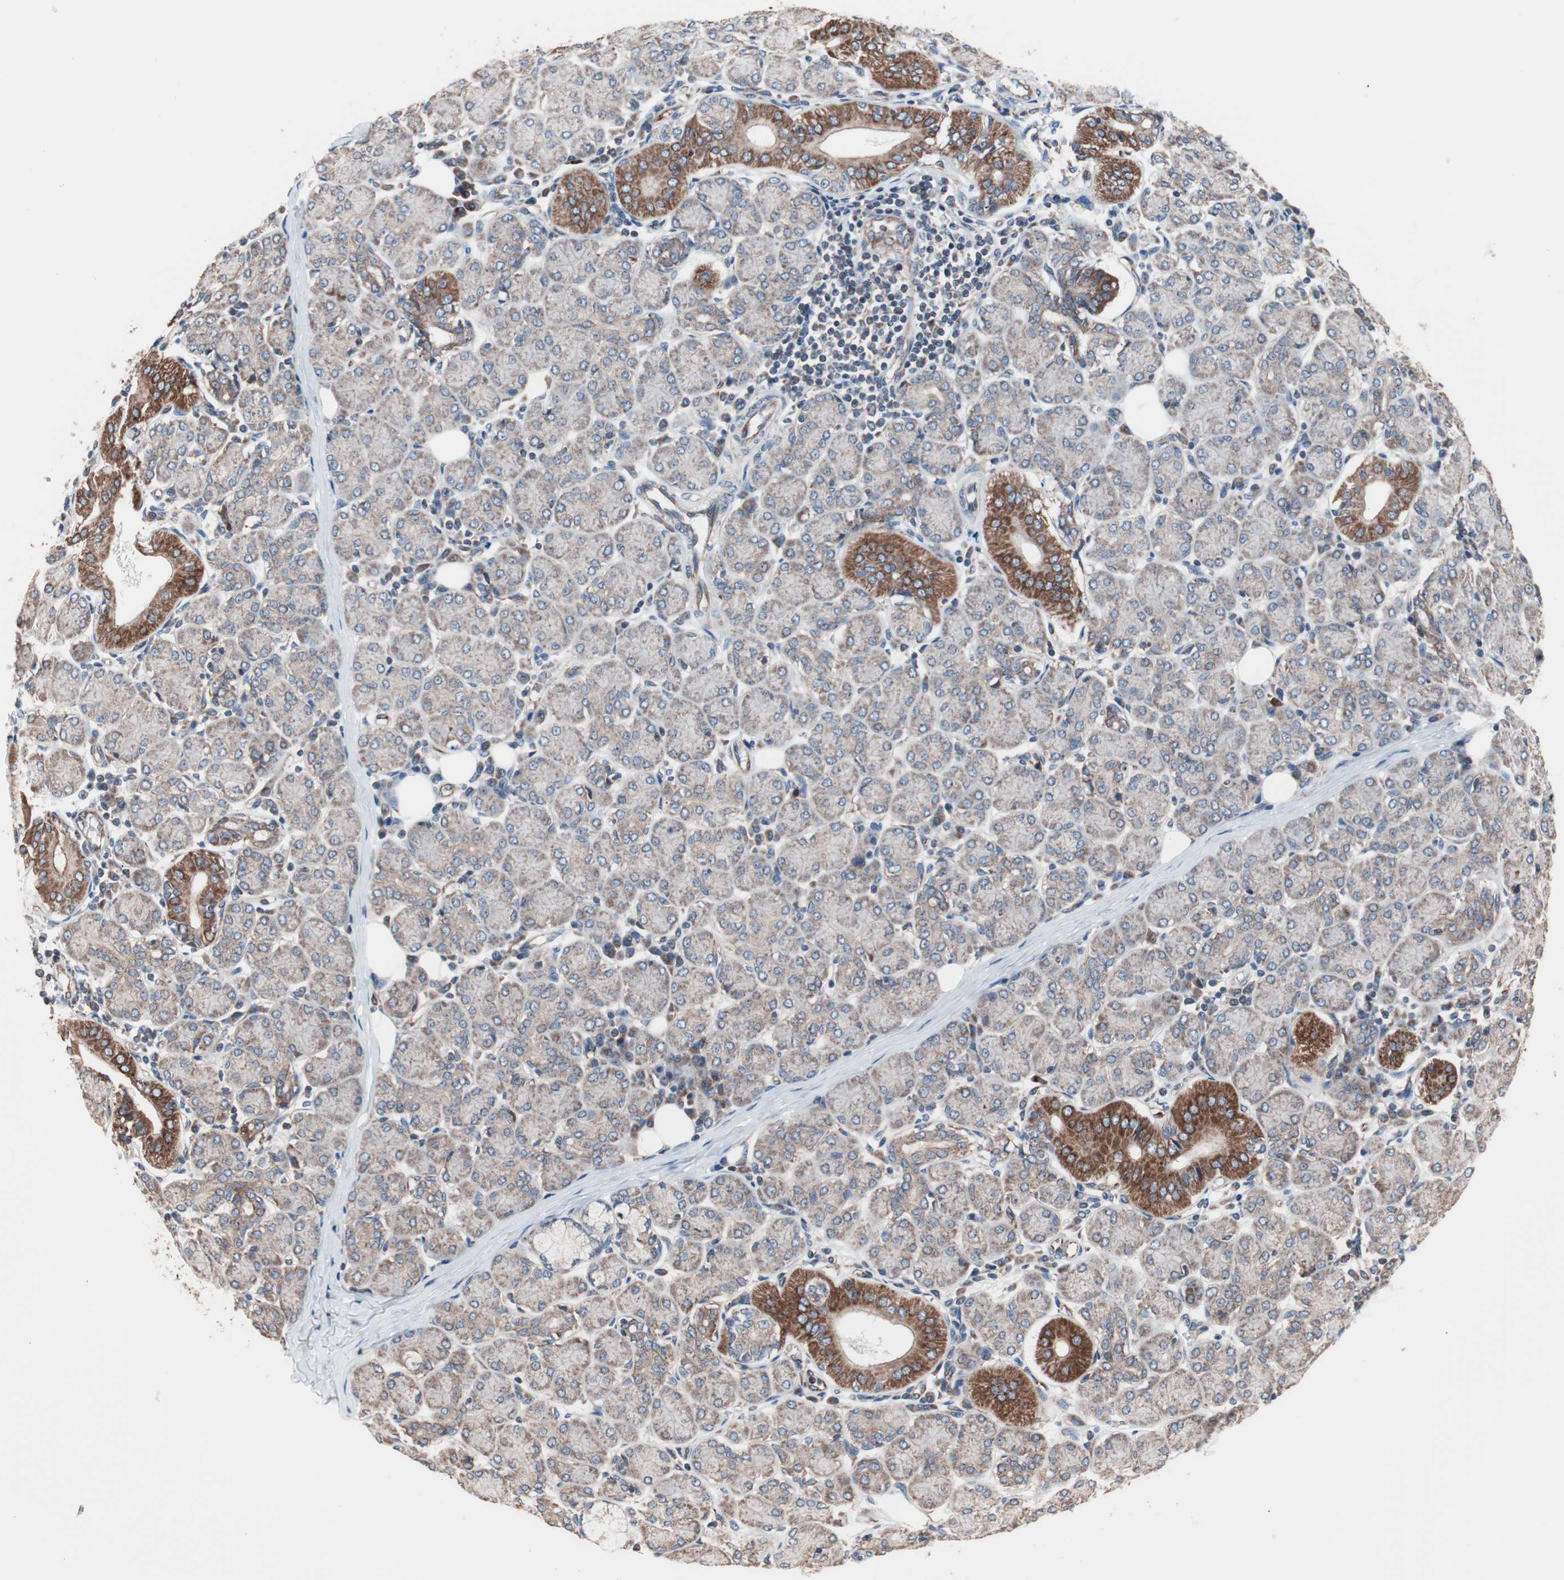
{"staining": {"intensity": "weak", "quantity": ">75%", "location": "cytoplasmic/membranous"}, "tissue": "salivary gland", "cell_type": "Glandular cells", "image_type": "normal", "snomed": [{"axis": "morphology", "description": "Normal tissue, NOS"}, {"axis": "morphology", "description": "Inflammation, NOS"}, {"axis": "topography", "description": "Lymph node"}, {"axis": "topography", "description": "Salivary gland"}], "caption": "Salivary gland stained for a protein (brown) displays weak cytoplasmic/membranous positive expression in approximately >75% of glandular cells.", "gene": "CTTNBP2NL", "patient": {"sex": "male", "age": 3}}